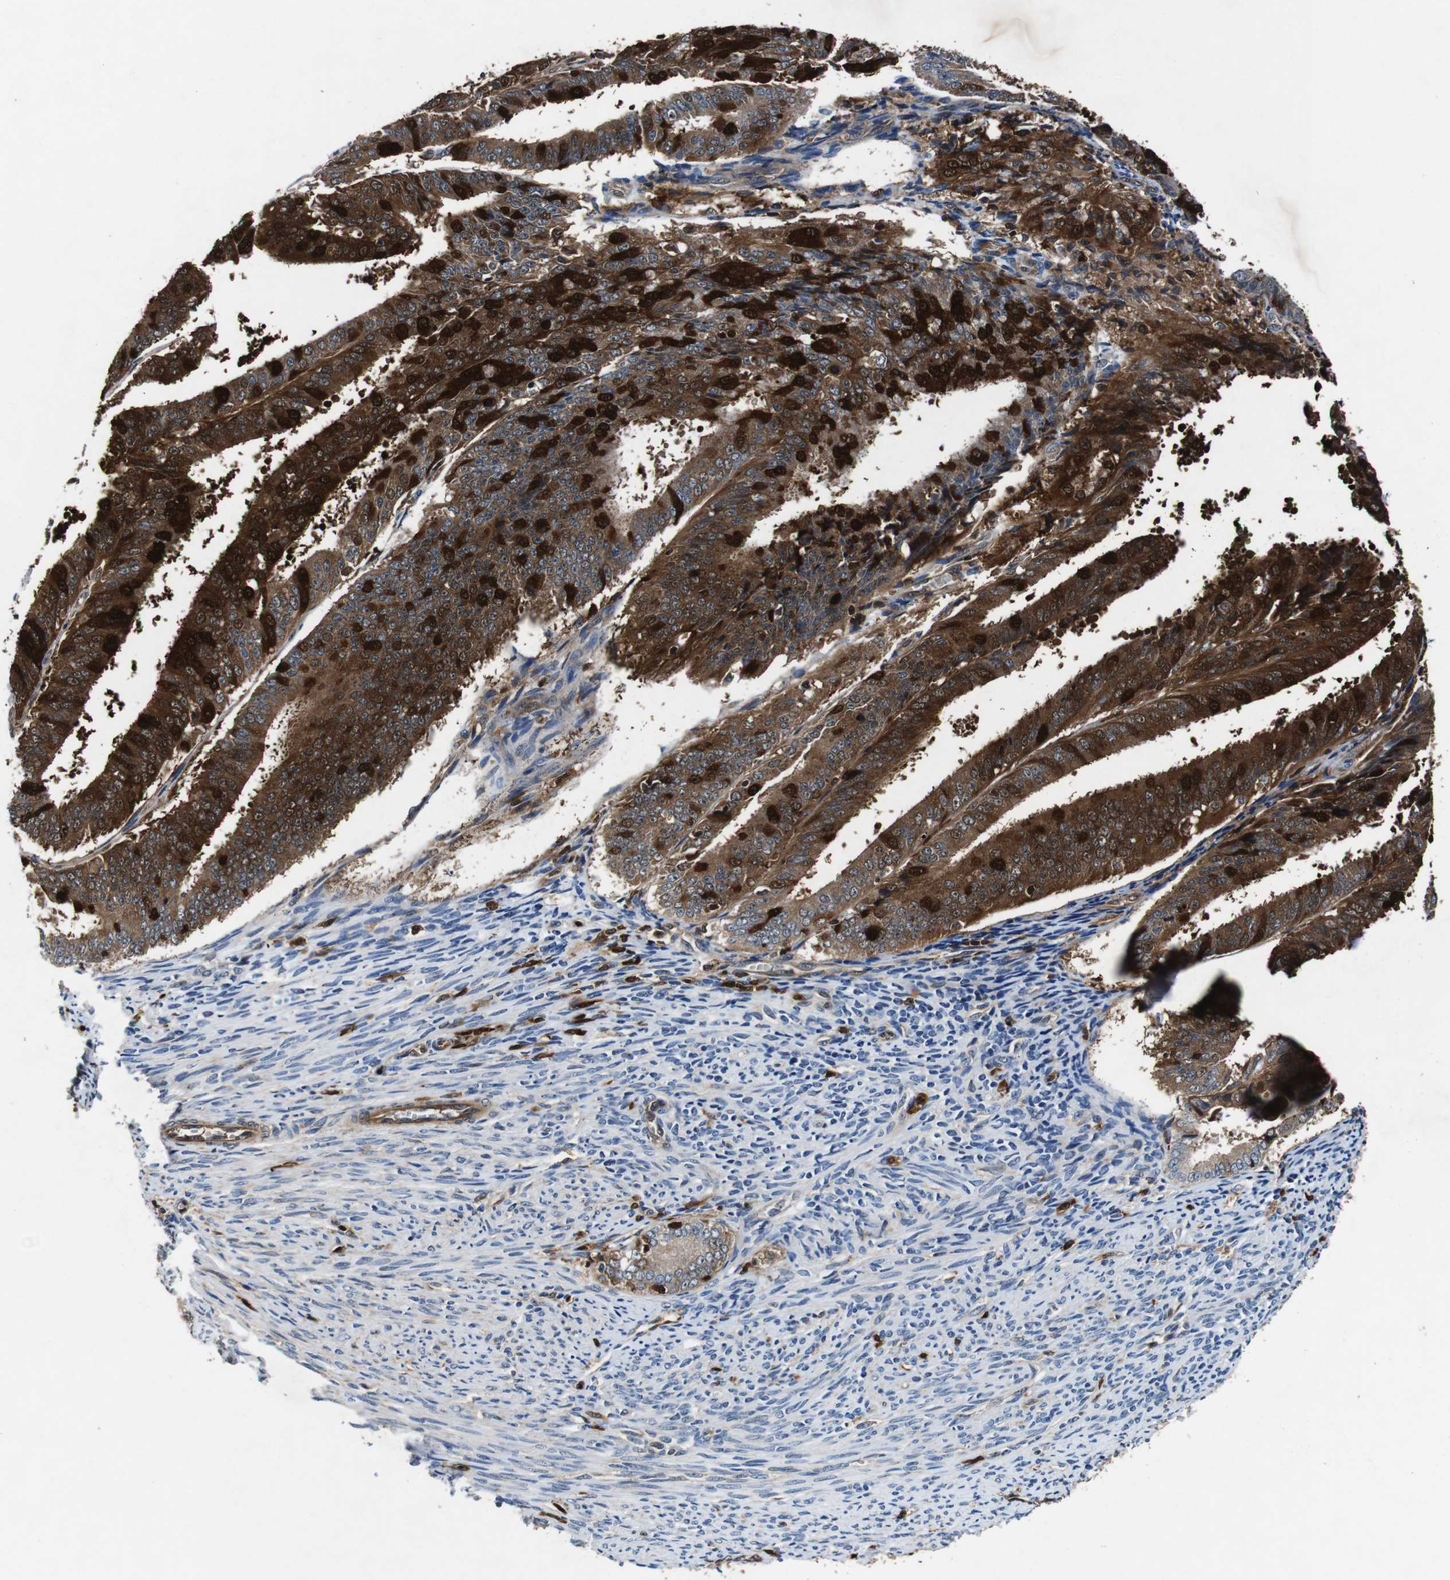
{"staining": {"intensity": "strong", "quantity": "25%-75%", "location": "cytoplasmic/membranous,nuclear"}, "tissue": "endometrial cancer", "cell_type": "Tumor cells", "image_type": "cancer", "snomed": [{"axis": "morphology", "description": "Adenocarcinoma, NOS"}, {"axis": "topography", "description": "Endometrium"}], "caption": "IHC micrograph of human endometrial cancer stained for a protein (brown), which shows high levels of strong cytoplasmic/membranous and nuclear positivity in about 25%-75% of tumor cells.", "gene": "ANXA1", "patient": {"sex": "female", "age": 63}}